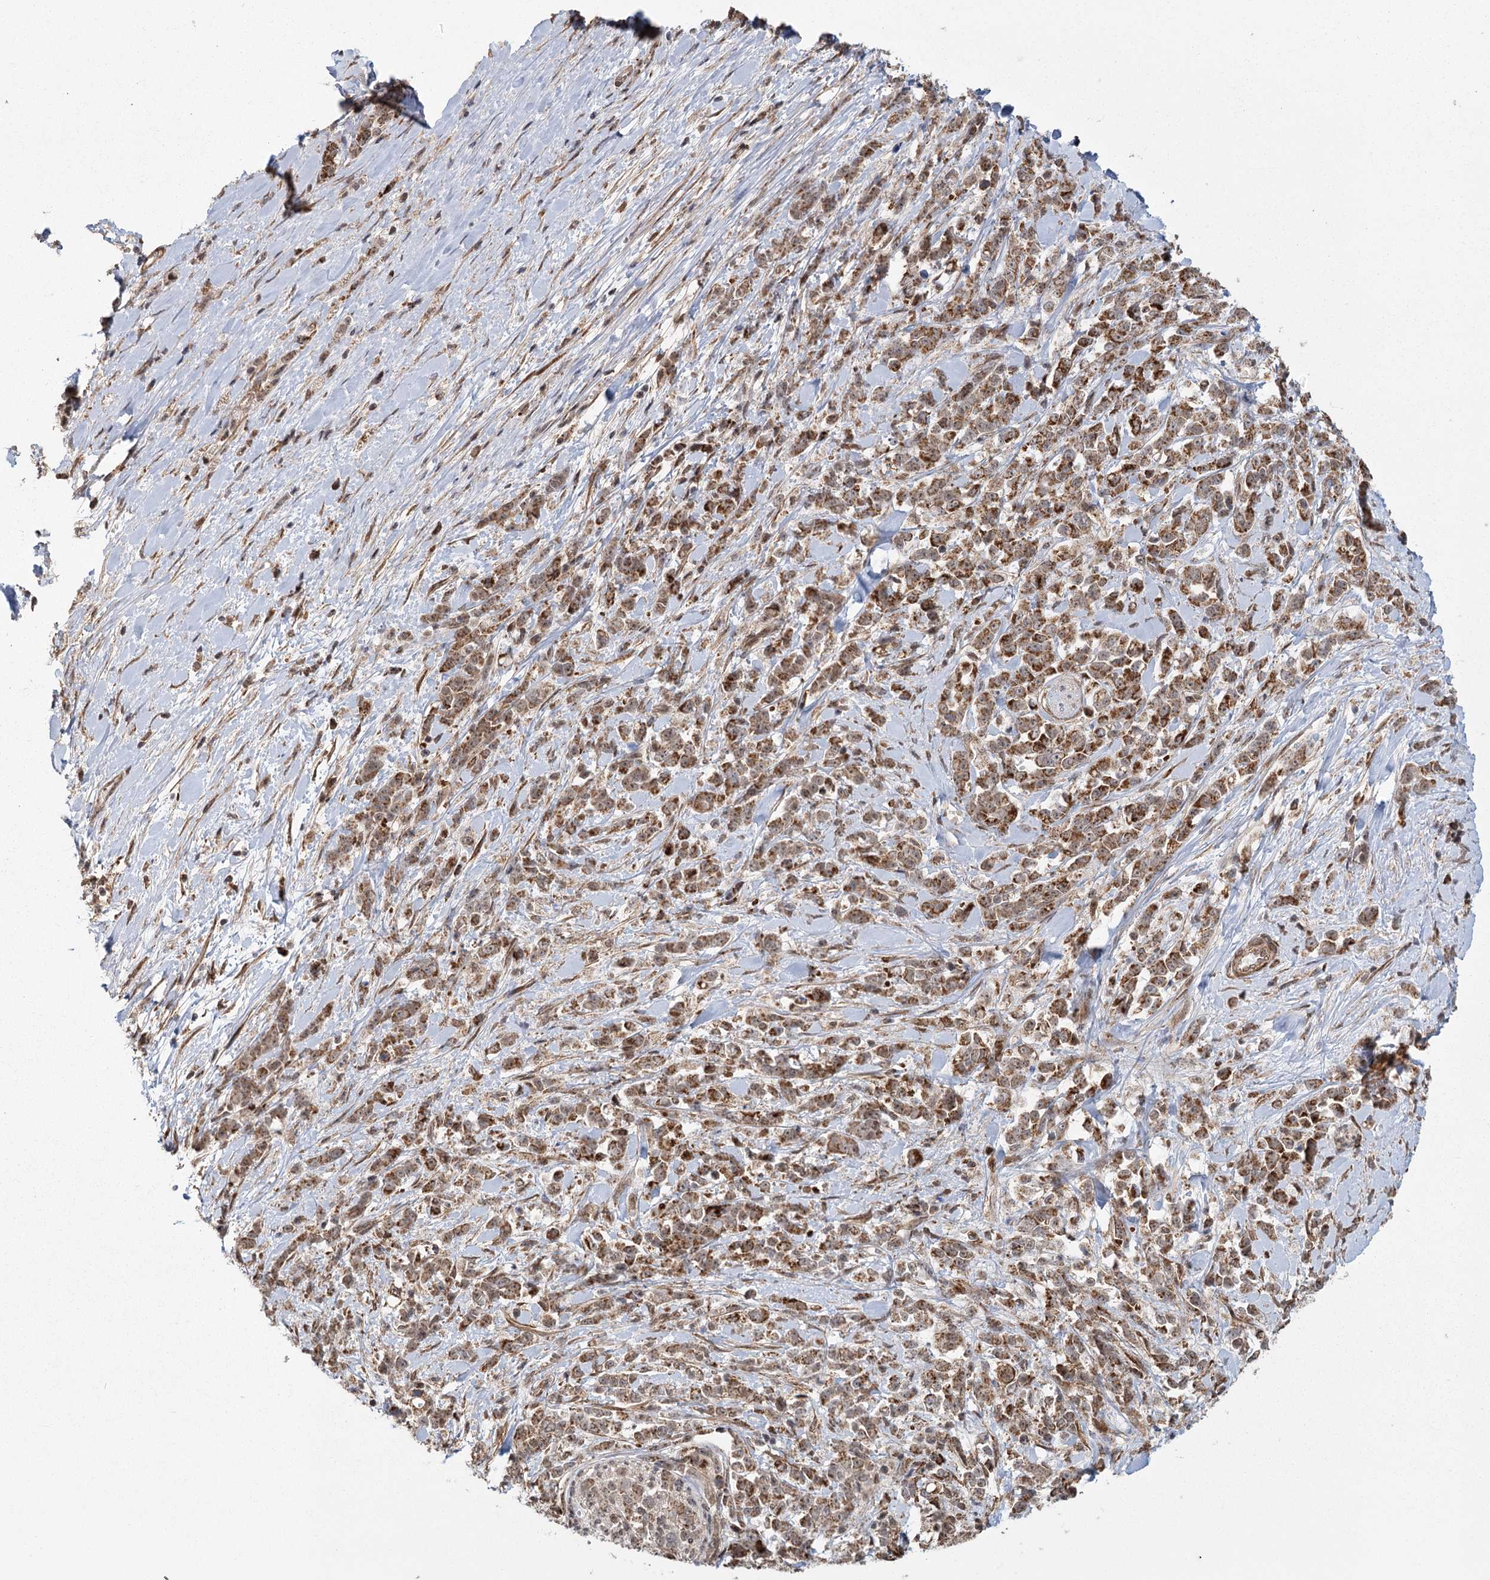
{"staining": {"intensity": "moderate", "quantity": ">75%", "location": "cytoplasmic/membranous"}, "tissue": "pancreatic cancer", "cell_type": "Tumor cells", "image_type": "cancer", "snomed": [{"axis": "morphology", "description": "Normal tissue, NOS"}, {"axis": "morphology", "description": "Adenocarcinoma, NOS"}, {"axis": "topography", "description": "Pancreas"}], "caption": "High-power microscopy captured an immunohistochemistry histopathology image of pancreatic cancer, revealing moderate cytoplasmic/membranous staining in approximately >75% of tumor cells. The staining was performed using DAB (3,3'-diaminobenzidine) to visualize the protein expression in brown, while the nuclei were stained in blue with hematoxylin (Magnification: 20x).", "gene": "ZCCHC24", "patient": {"sex": "female", "age": 64}}